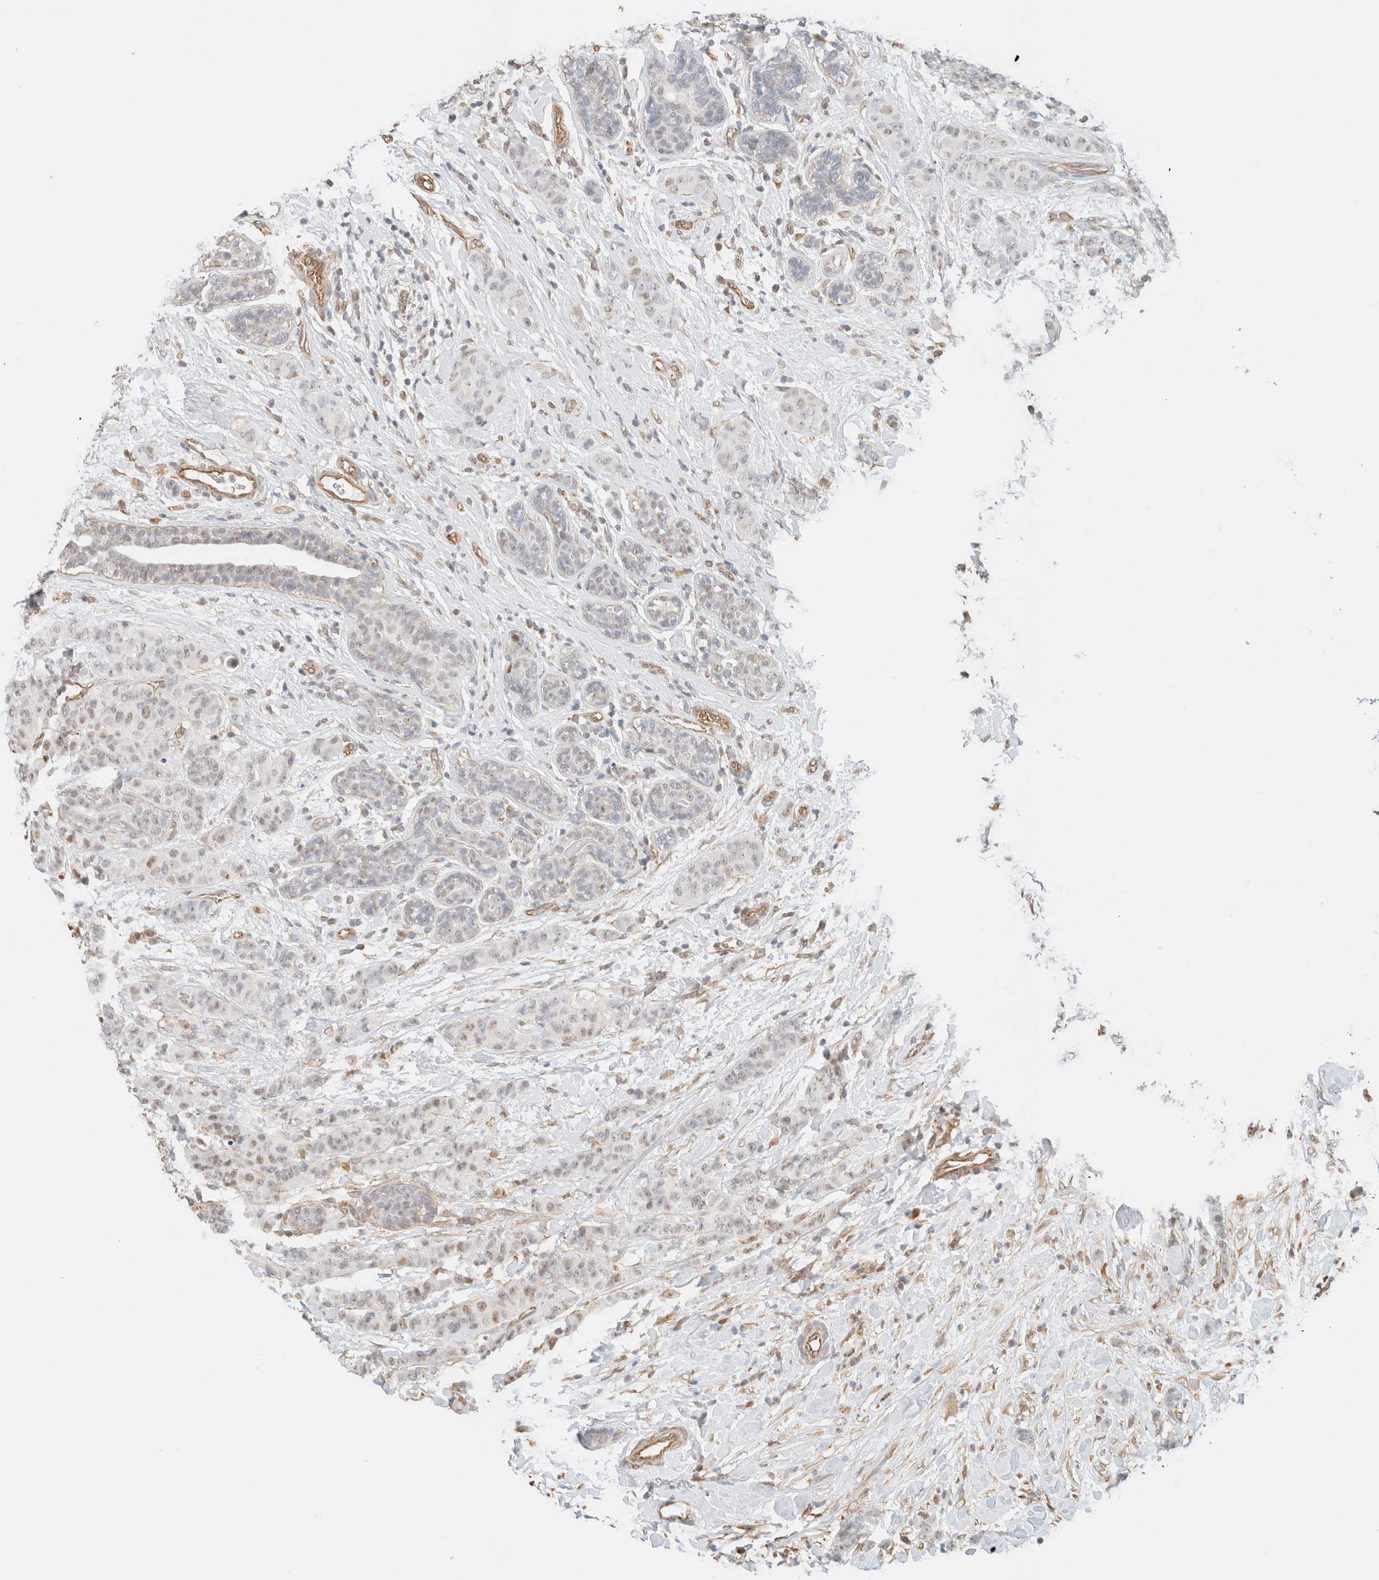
{"staining": {"intensity": "negative", "quantity": "none", "location": "none"}, "tissue": "breast cancer", "cell_type": "Tumor cells", "image_type": "cancer", "snomed": [{"axis": "morphology", "description": "Normal tissue, NOS"}, {"axis": "morphology", "description": "Duct carcinoma"}, {"axis": "topography", "description": "Breast"}], "caption": "This micrograph is of breast cancer stained with IHC to label a protein in brown with the nuclei are counter-stained blue. There is no expression in tumor cells. (Stains: DAB IHC with hematoxylin counter stain, Microscopy: brightfield microscopy at high magnification).", "gene": "ARID5A", "patient": {"sex": "female", "age": 40}}